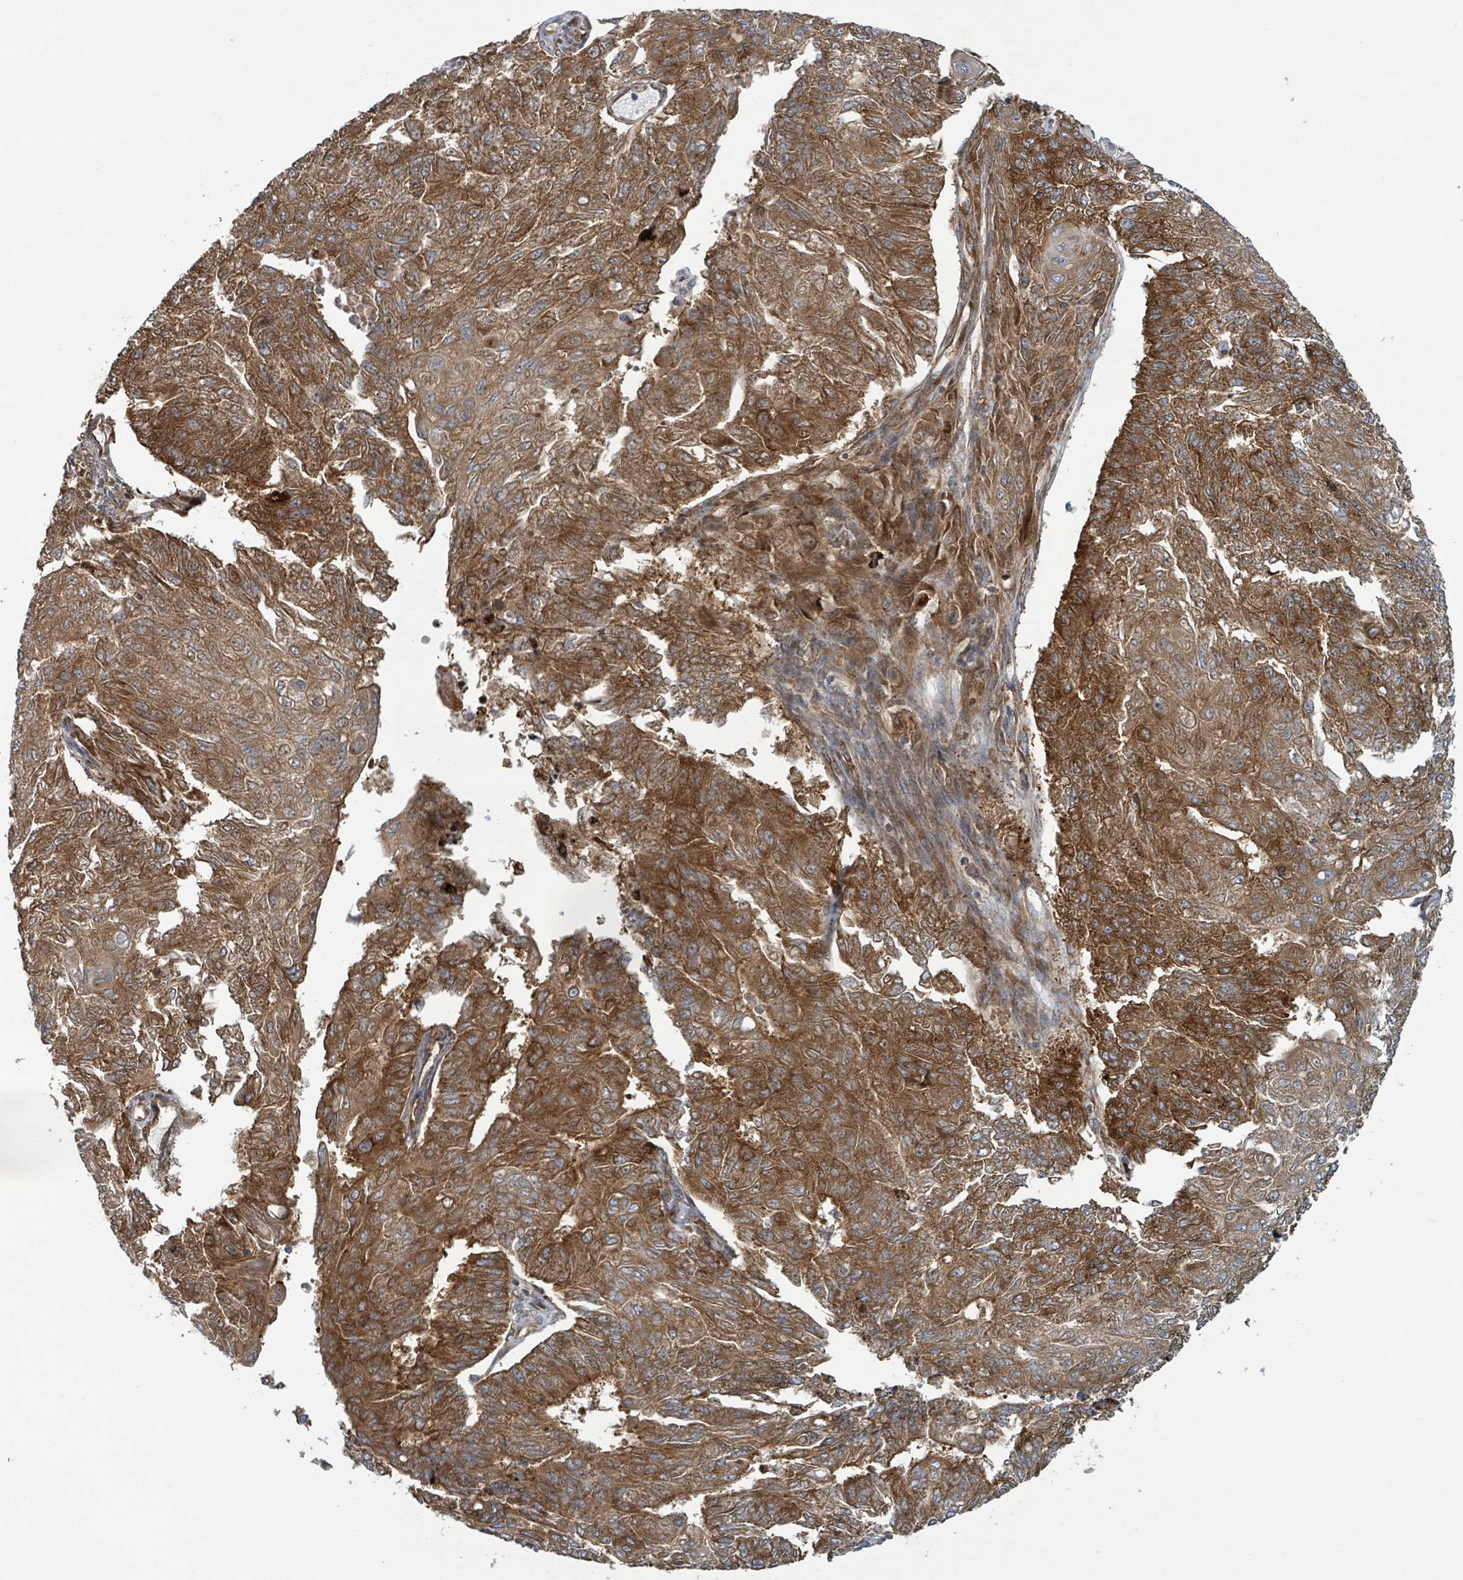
{"staining": {"intensity": "strong", "quantity": ">75%", "location": "cytoplasmic/membranous"}, "tissue": "endometrial cancer", "cell_type": "Tumor cells", "image_type": "cancer", "snomed": [{"axis": "morphology", "description": "Adenocarcinoma, NOS"}, {"axis": "topography", "description": "Endometrium"}], "caption": "DAB (3,3'-diaminobenzidine) immunohistochemical staining of human endometrial cancer (adenocarcinoma) exhibits strong cytoplasmic/membranous protein positivity in approximately >75% of tumor cells. The staining was performed using DAB to visualize the protein expression in brown, while the nuclei were stained in blue with hematoxylin (Magnification: 20x).", "gene": "OR51E1", "patient": {"sex": "female", "age": 32}}